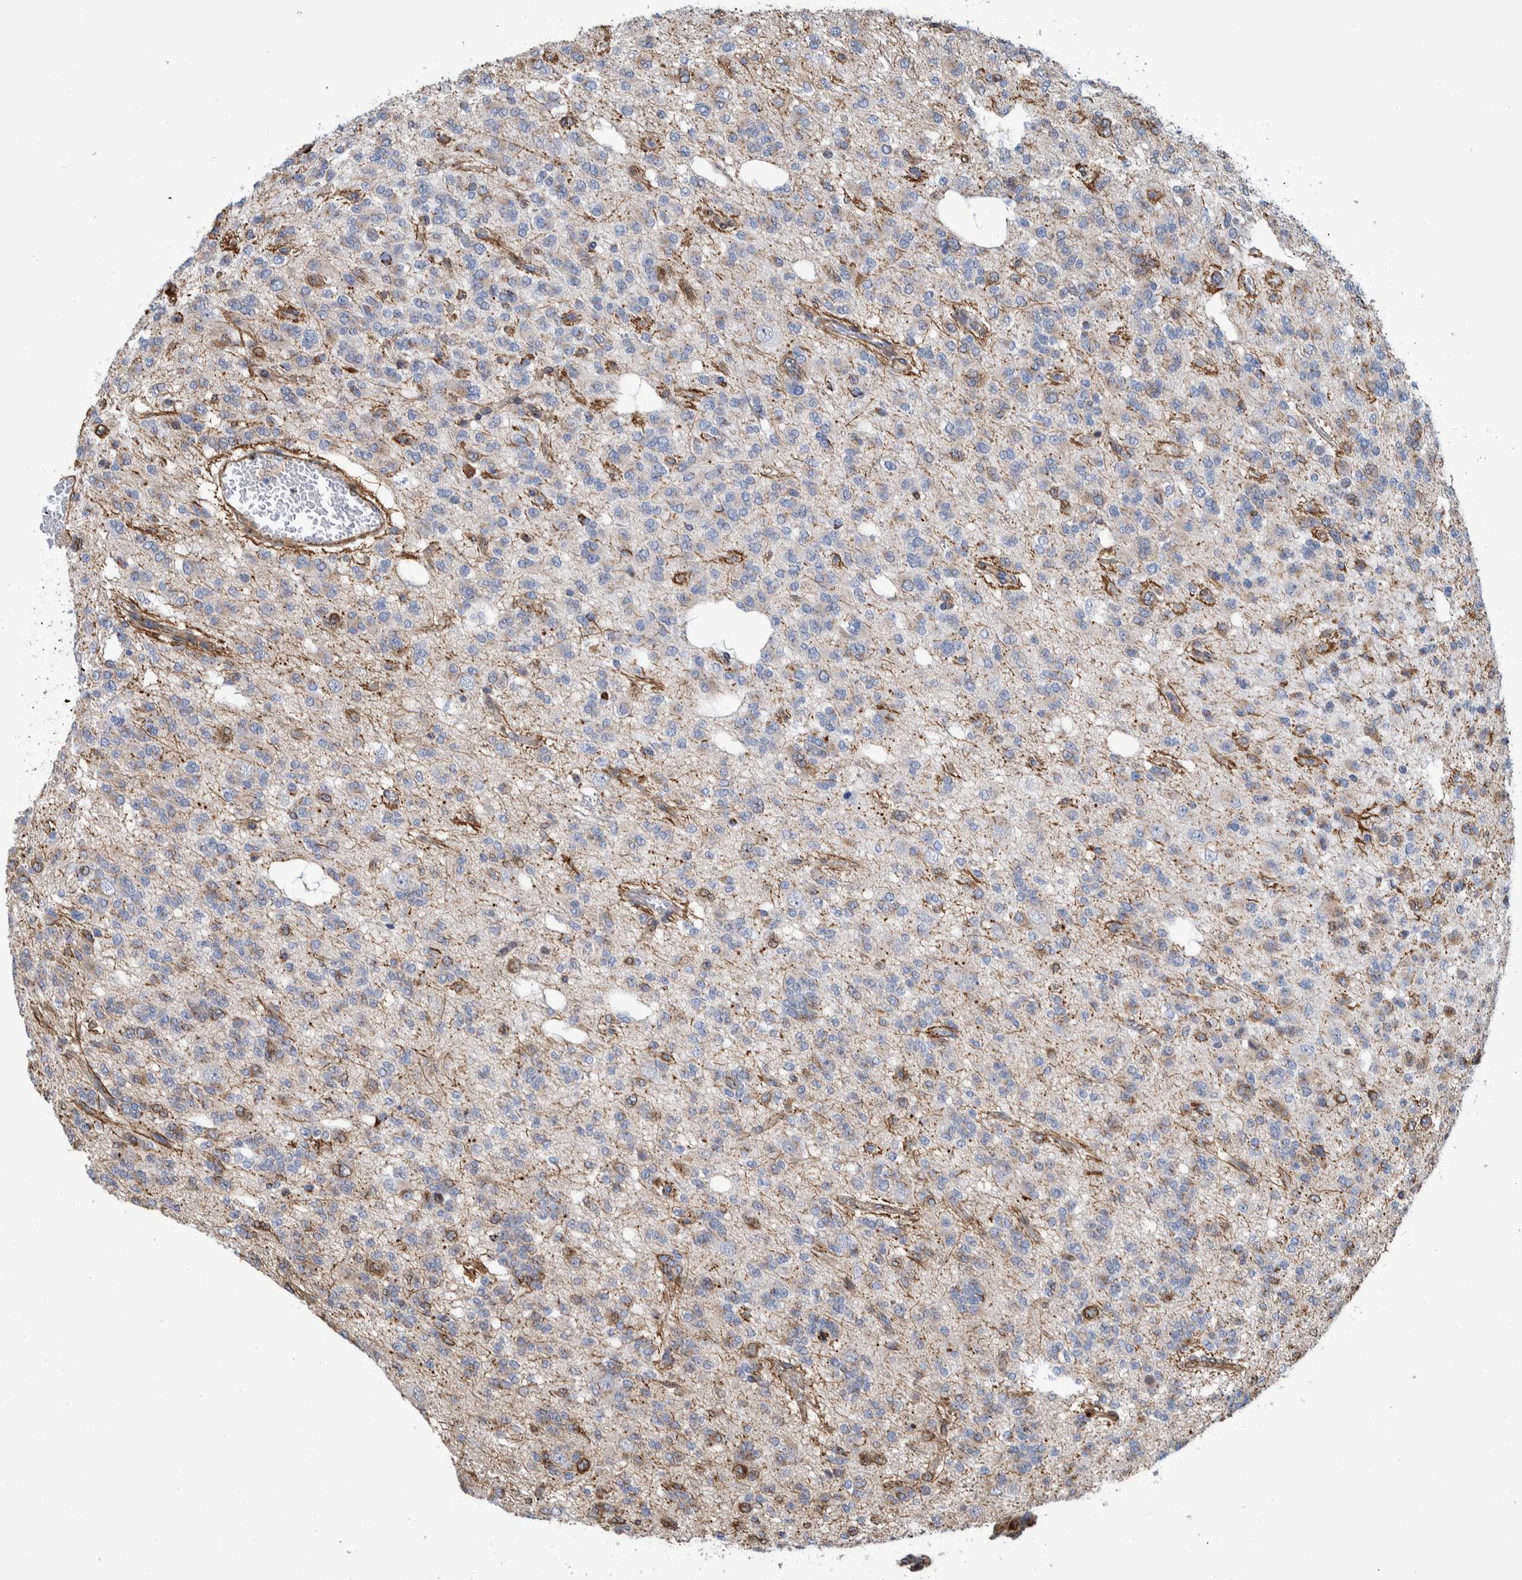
{"staining": {"intensity": "weak", "quantity": "<25%", "location": "cytoplasmic/membranous"}, "tissue": "glioma", "cell_type": "Tumor cells", "image_type": "cancer", "snomed": [{"axis": "morphology", "description": "Glioma, malignant, Low grade"}, {"axis": "topography", "description": "Brain"}], "caption": "Immunohistochemical staining of human malignant low-grade glioma displays no significant staining in tumor cells.", "gene": "CCDC57", "patient": {"sex": "male", "age": 38}}